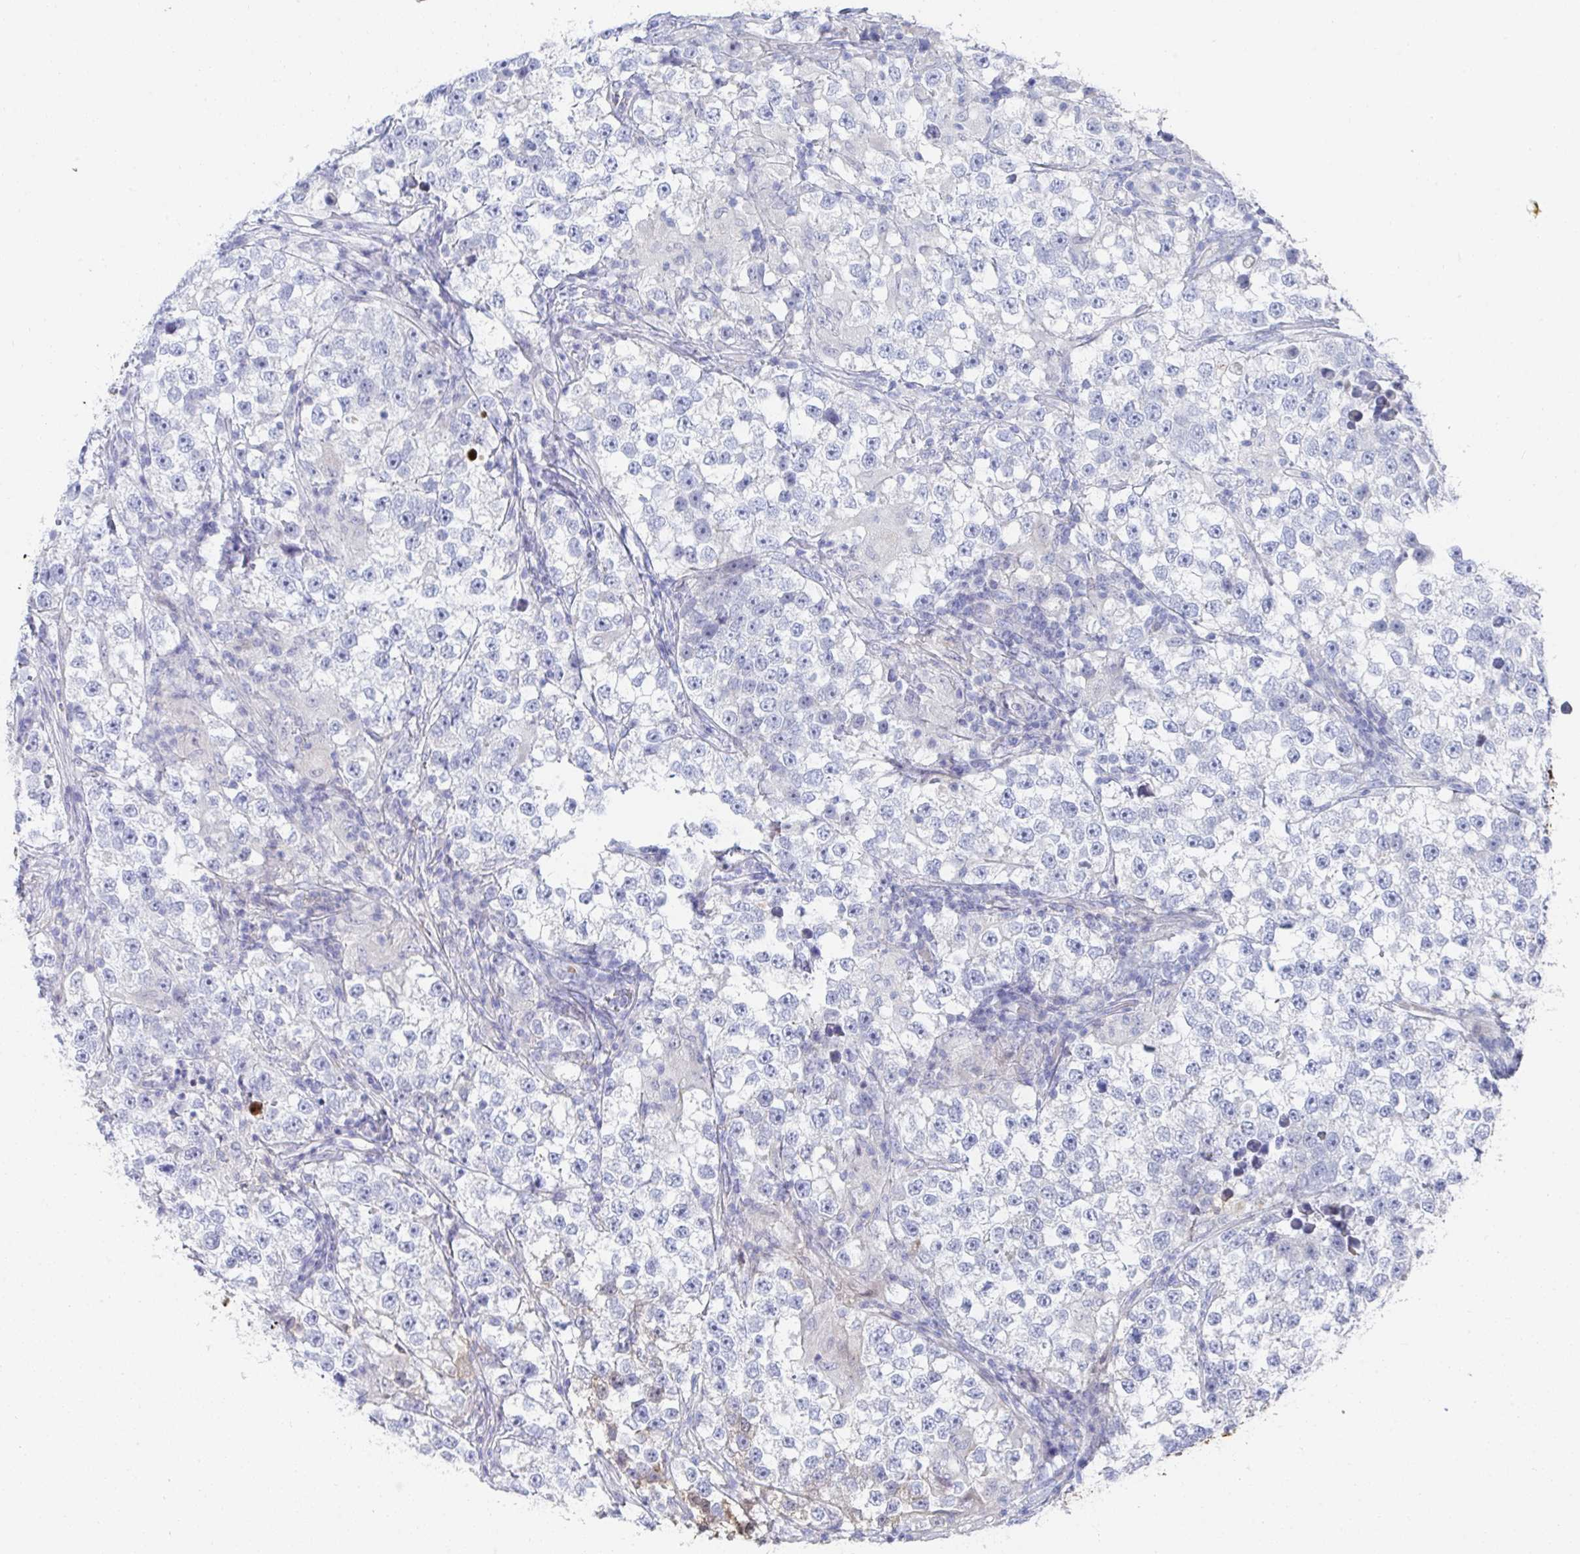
{"staining": {"intensity": "negative", "quantity": "none", "location": "none"}, "tissue": "testis cancer", "cell_type": "Tumor cells", "image_type": "cancer", "snomed": [{"axis": "morphology", "description": "Seminoma, NOS"}, {"axis": "topography", "description": "Testis"}], "caption": "IHC of seminoma (testis) shows no expression in tumor cells.", "gene": "TNFAIP6", "patient": {"sex": "male", "age": 46}}